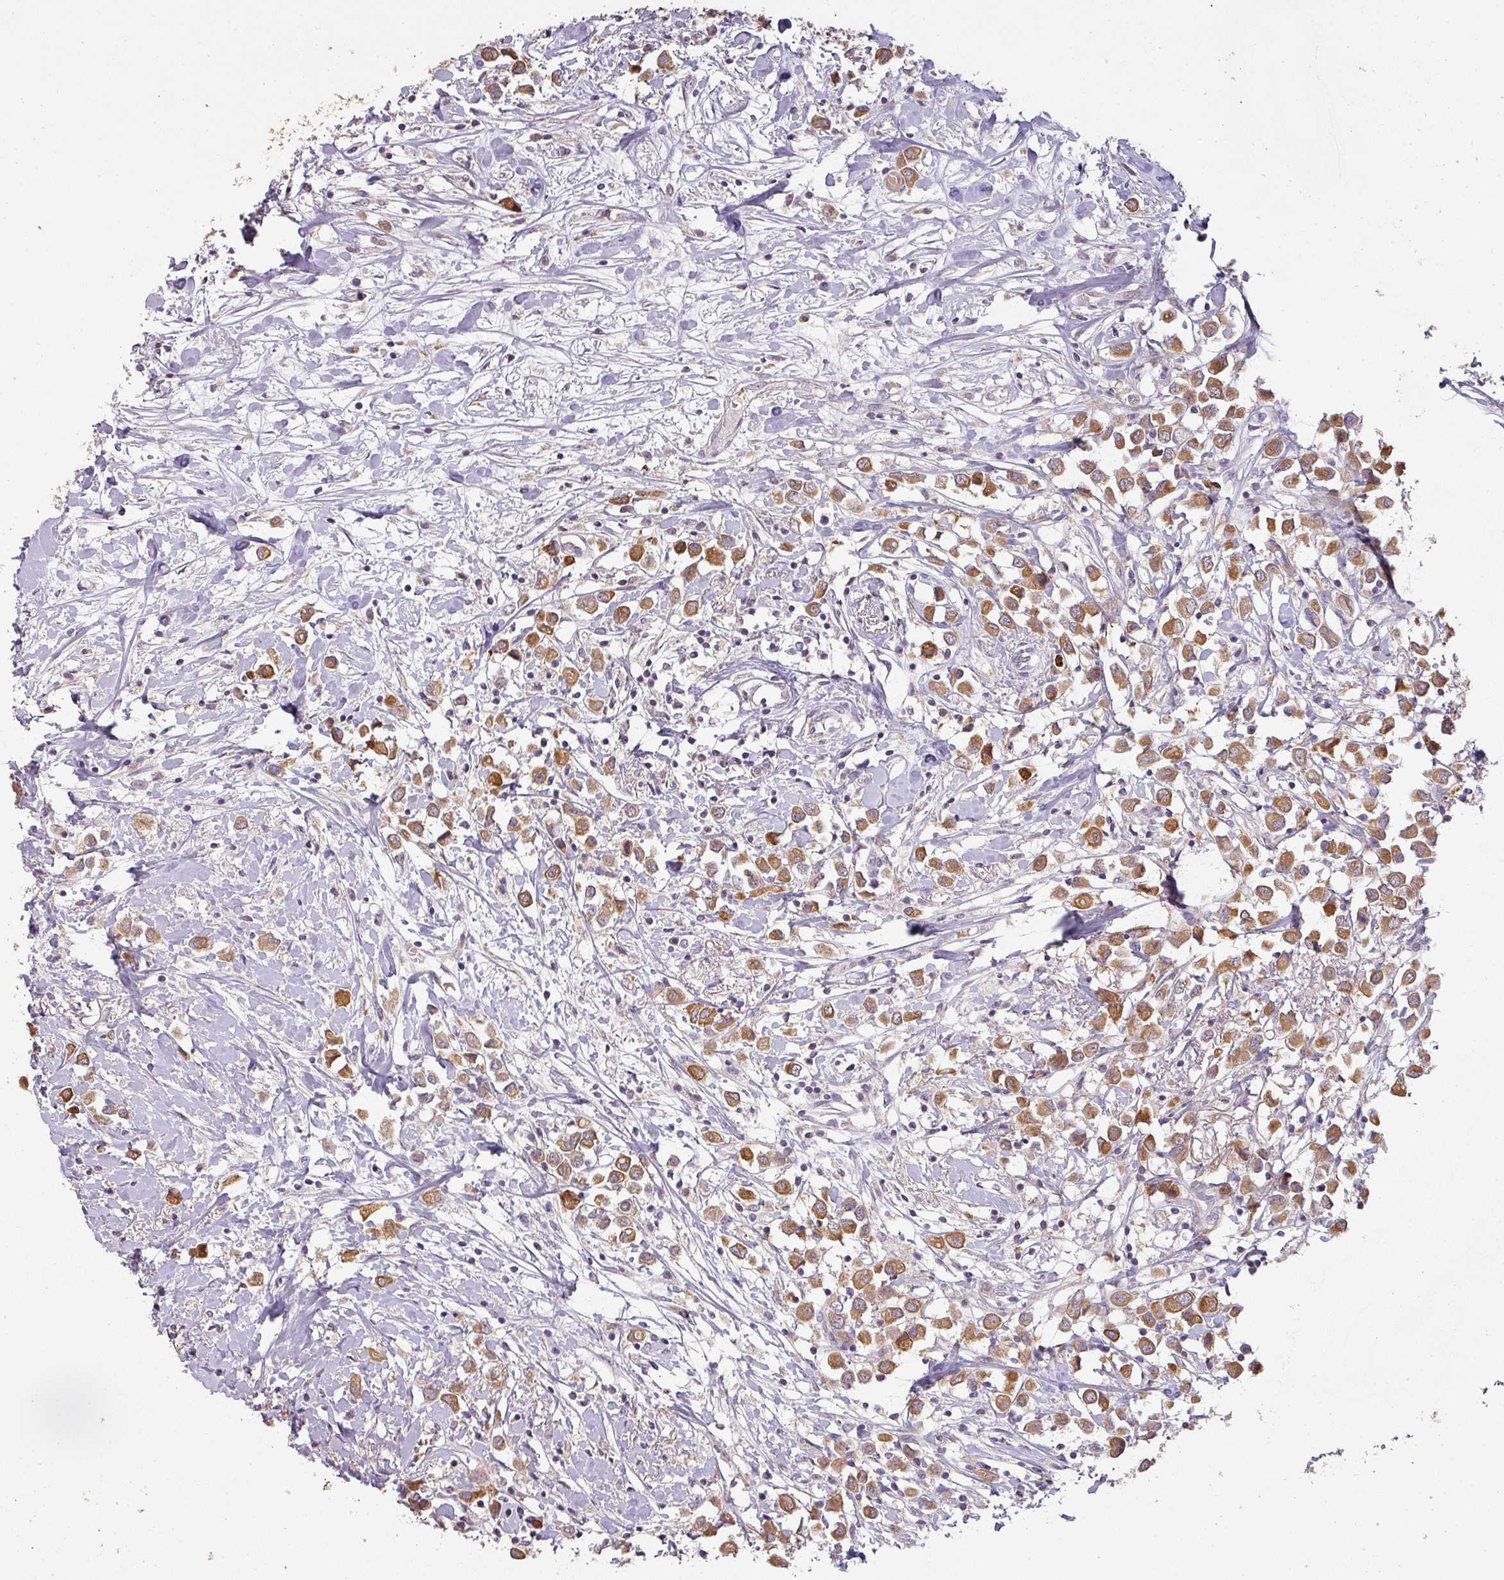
{"staining": {"intensity": "moderate", "quantity": ">75%", "location": "cytoplasmic/membranous"}, "tissue": "breast cancer", "cell_type": "Tumor cells", "image_type": "cancer", "snomed": [{"axis": "morphology", "description": "Duct carcinoma"}, {"axis": "topography", "description": "Breast"}], "caption": "Immunohistochemistry of breast infiltrating ductal carcinoma reveals medium levels of moderate cytoplasmic/membranous expression in approximately >75% of tumor cells.", "gene": "LYPLA1", "patient": {"sex": "female", "age": 61}}